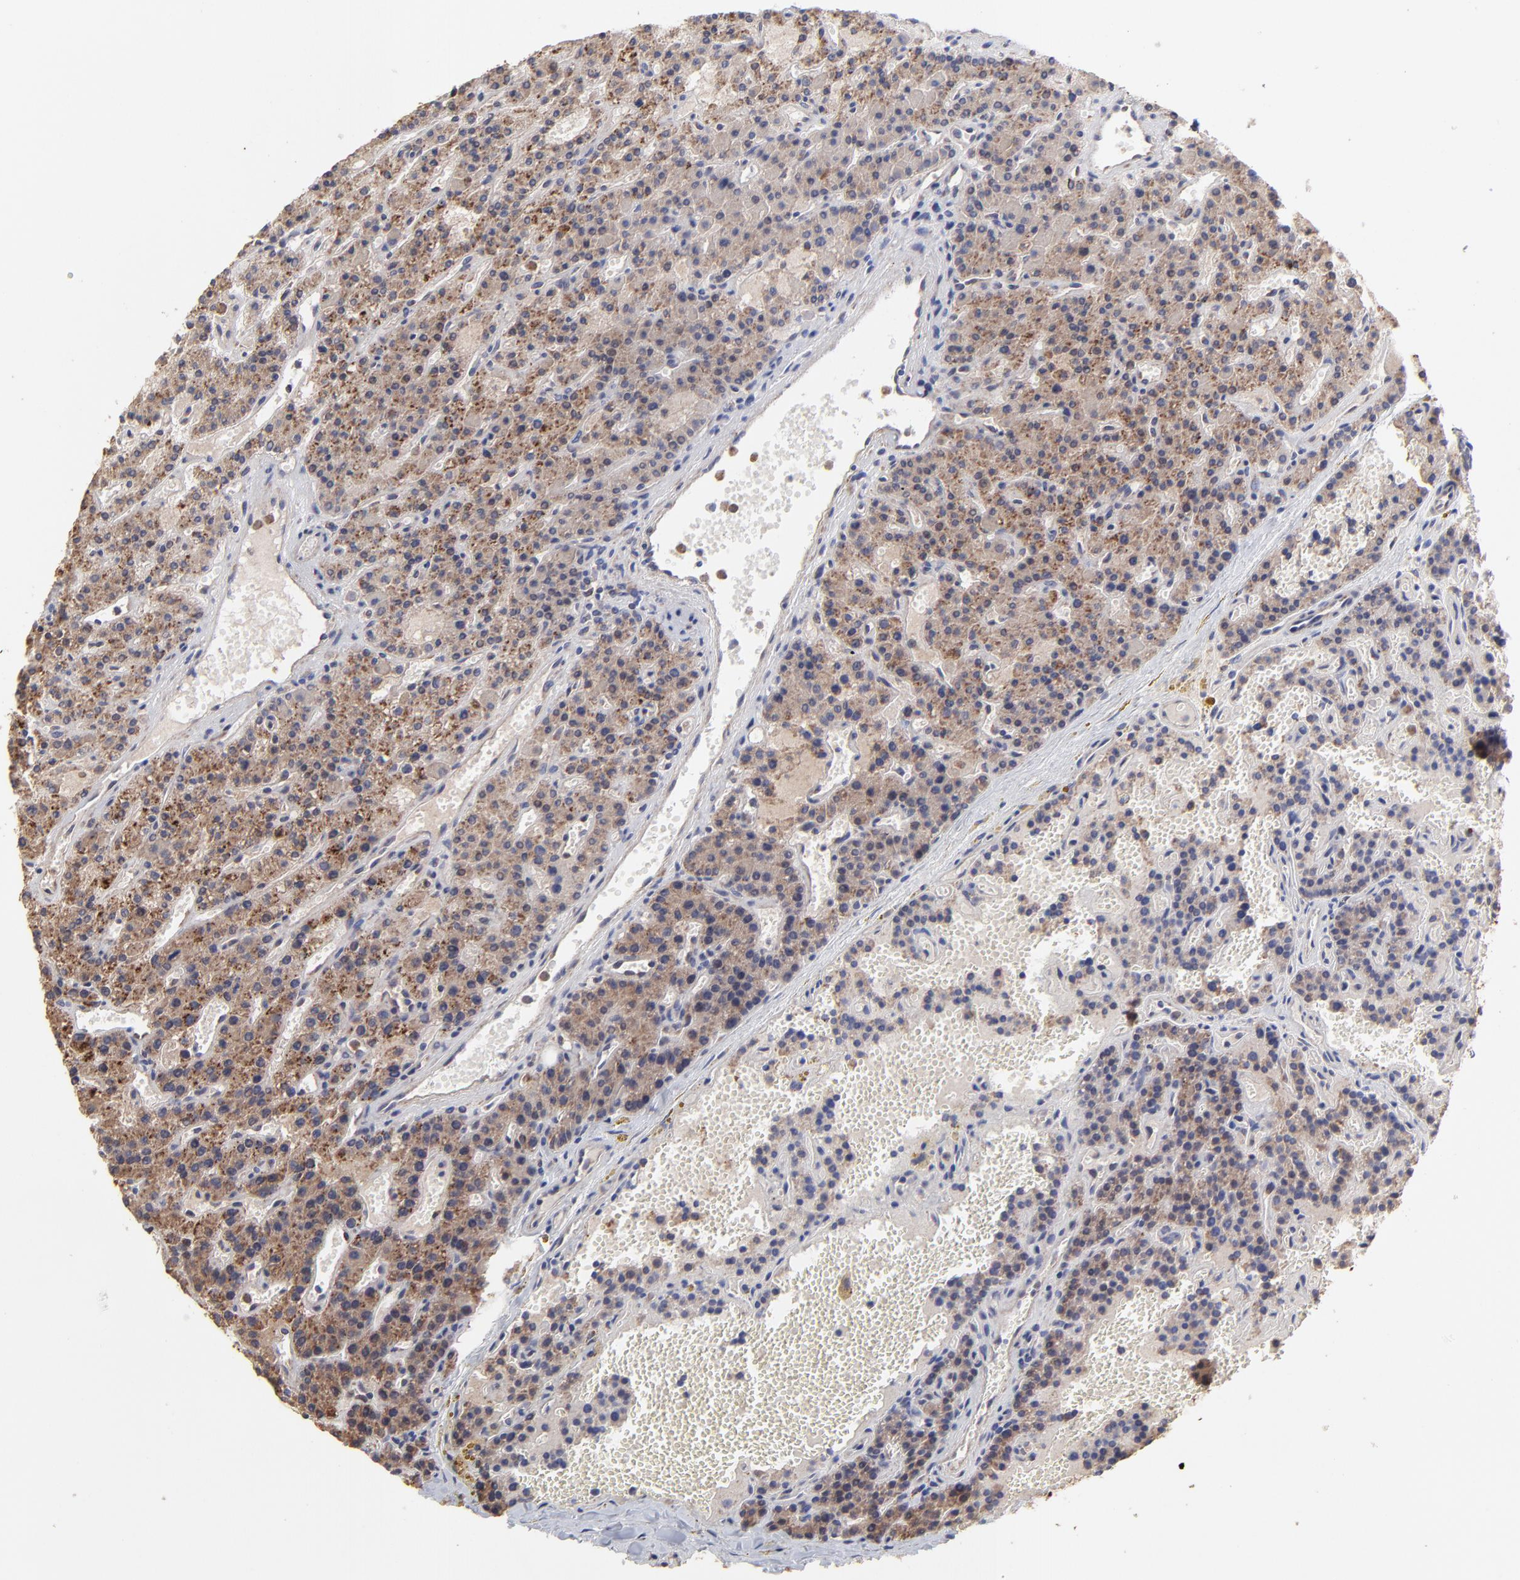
{"staining": {"intensity": "strong", "quantity": ">75%", "location": "cytoplasmic/membranous"}, "tissue": "parathyroid gland", "cell_type": "Glandular cells", "image_type": "normal", "snomed": [{"axis": "morphology", "description": "Normal tissue, NOS"}, {"axis": "topography", "description": "Parathyroid gland"}], "caption": "Strong cytoplasmic/membranous protein staining is identified in approximately >75% of glandular cells in parathyroid gland.", "gene": "PFKM", "patient": {"sex": "male", "age": 25}}